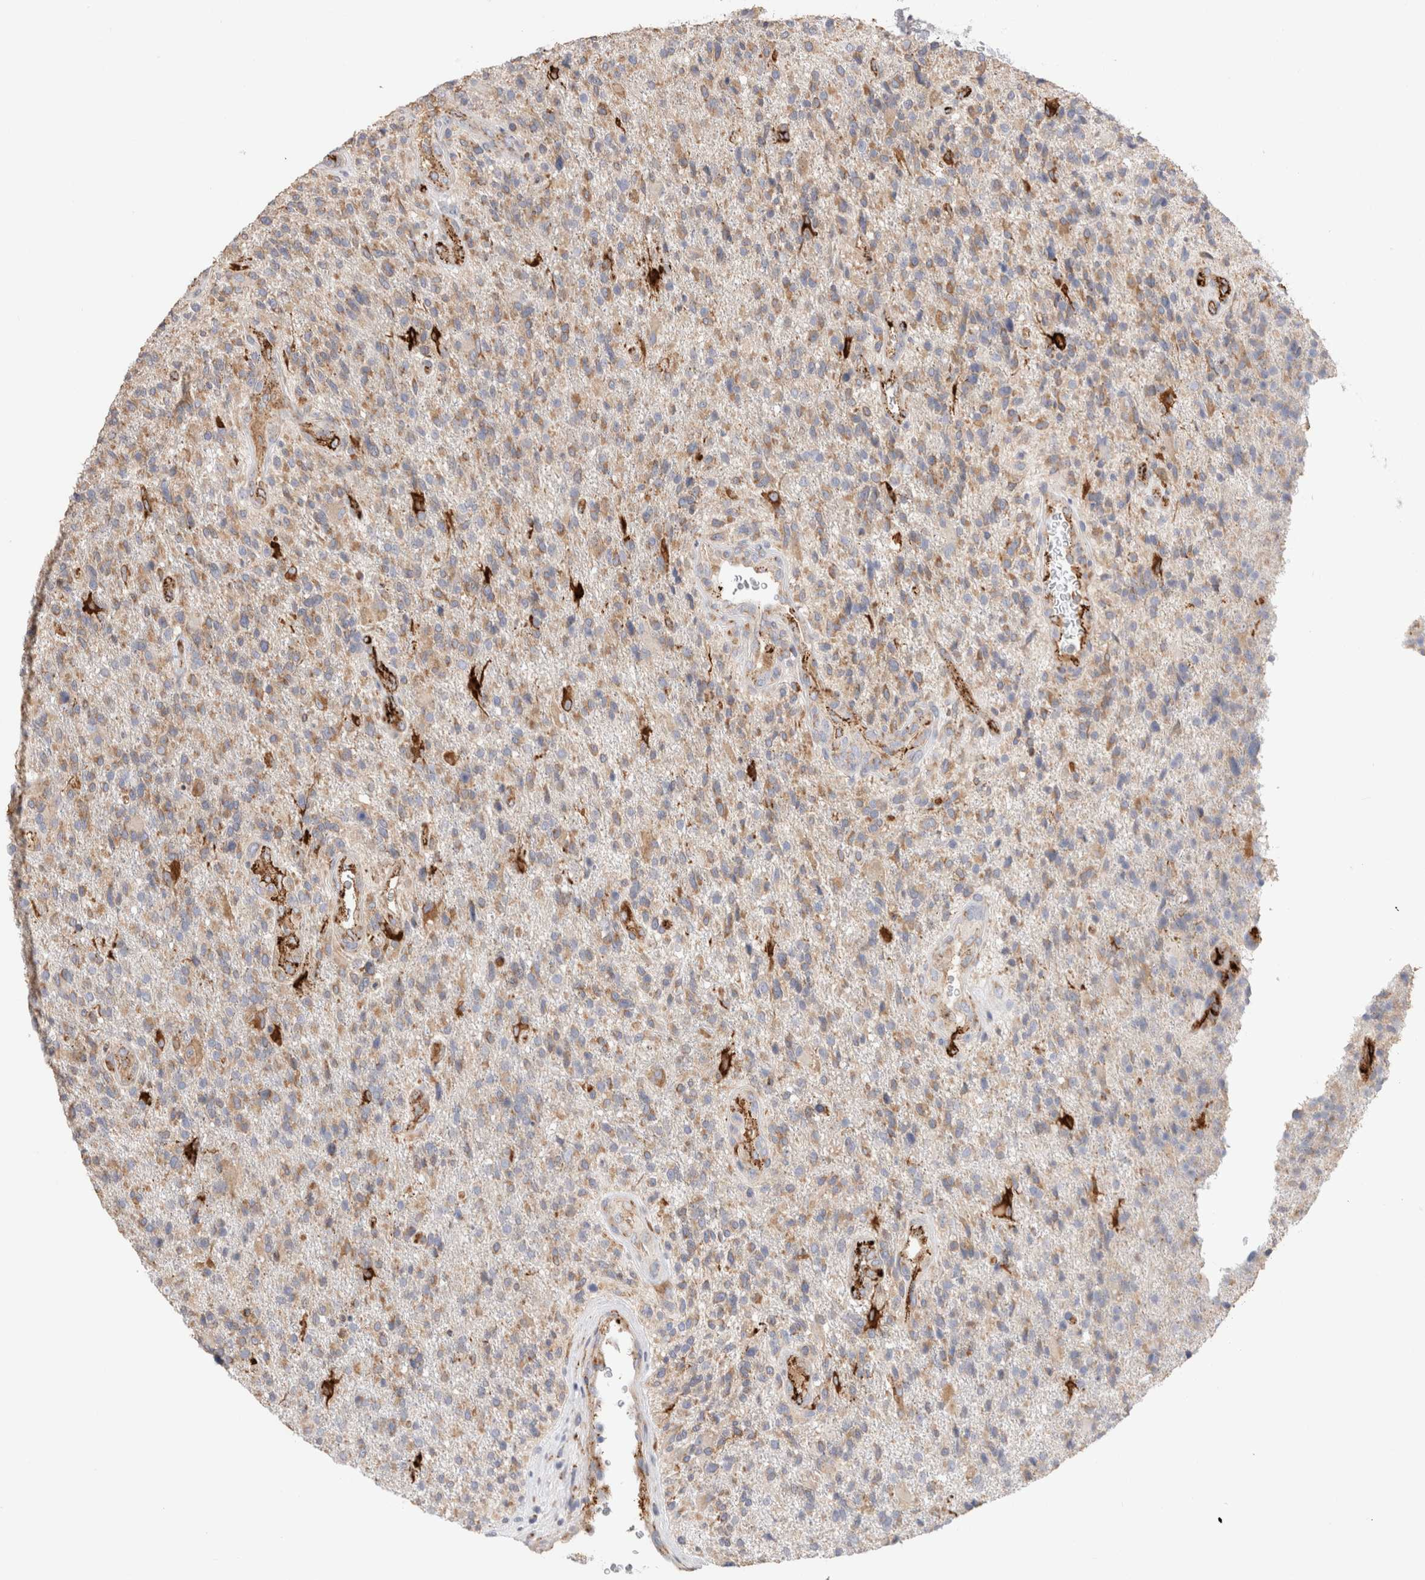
{"staining": {"intensity": "moderate", "quantity": ">75%", "location": "cytoplasmic/membranous"}, "tissue": "glioma", "cell_type": "Tumor cells", "image_type": "cancer", "snomed": [{"axis": "morphology", "description": "Glioma, malignant, High grade"}, {"axis": "topography", "description": "Brain"}], "caption": "Moderate cytoplasmic/membranous expression is seen in about >75% of tumor cells in malignant glioma (high-grade).", "gene": "CNPY4", "patient": {"sex": "male", "age": 72}}